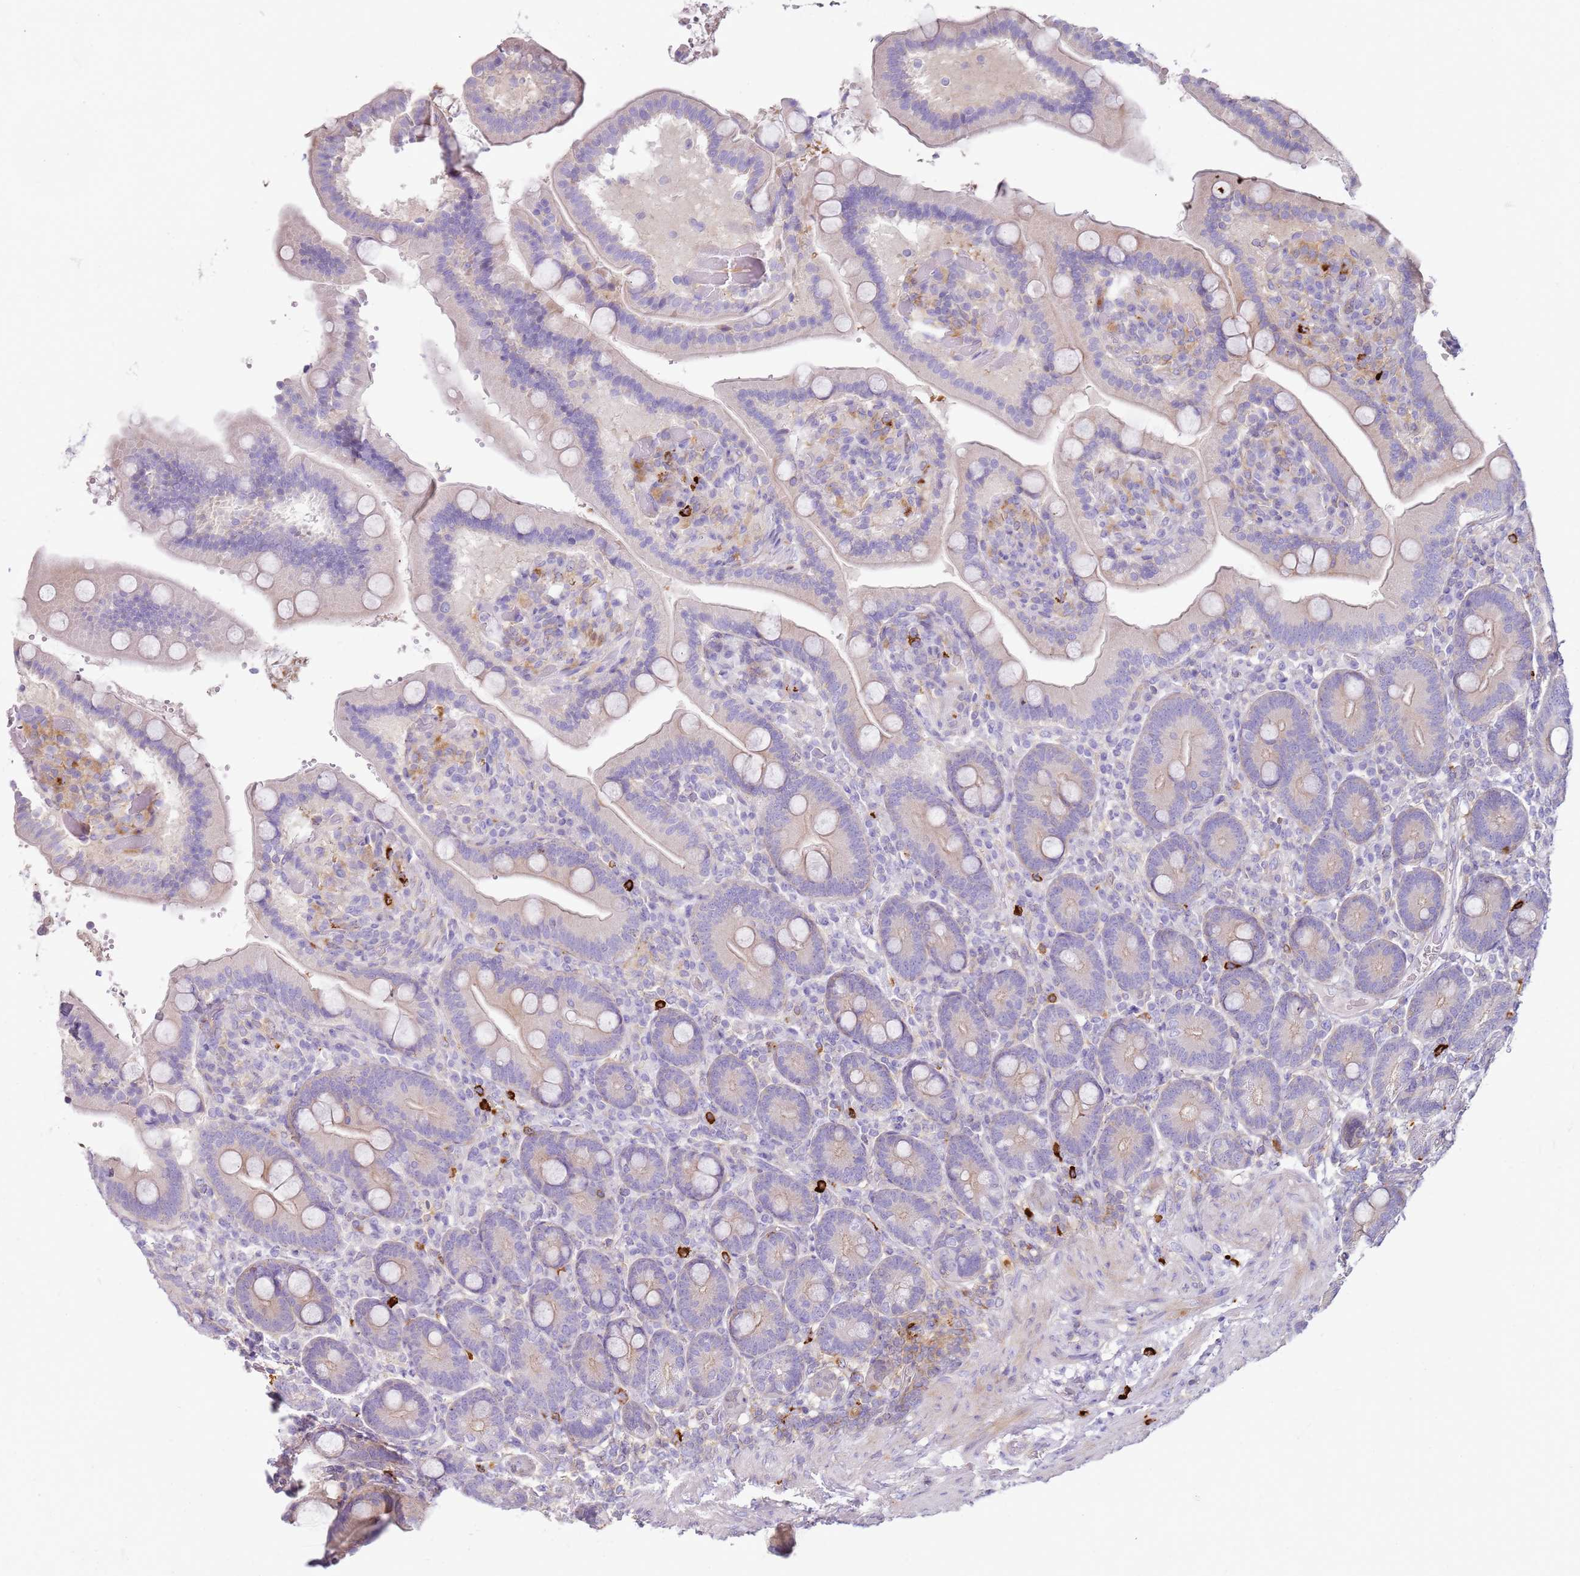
{"staining": {"intensity": "negative", "quantity": "none", "location": "none"}, "tissue": "duodenum", "cell_type": "Glandular cells", "image_type": "normal", "snomed": [{"axis": "morphology", "description": "Normal tissue, NOS"}, {"axis": "topography", "description": "Duodenum"}], "caption": "This is a histopathology image of immunohistochemistry staining of unremarkable duodenum, which shows no expression in glandular cells.", "gene": "FPR1", "patient": {"sex": "female", "age": 62}}